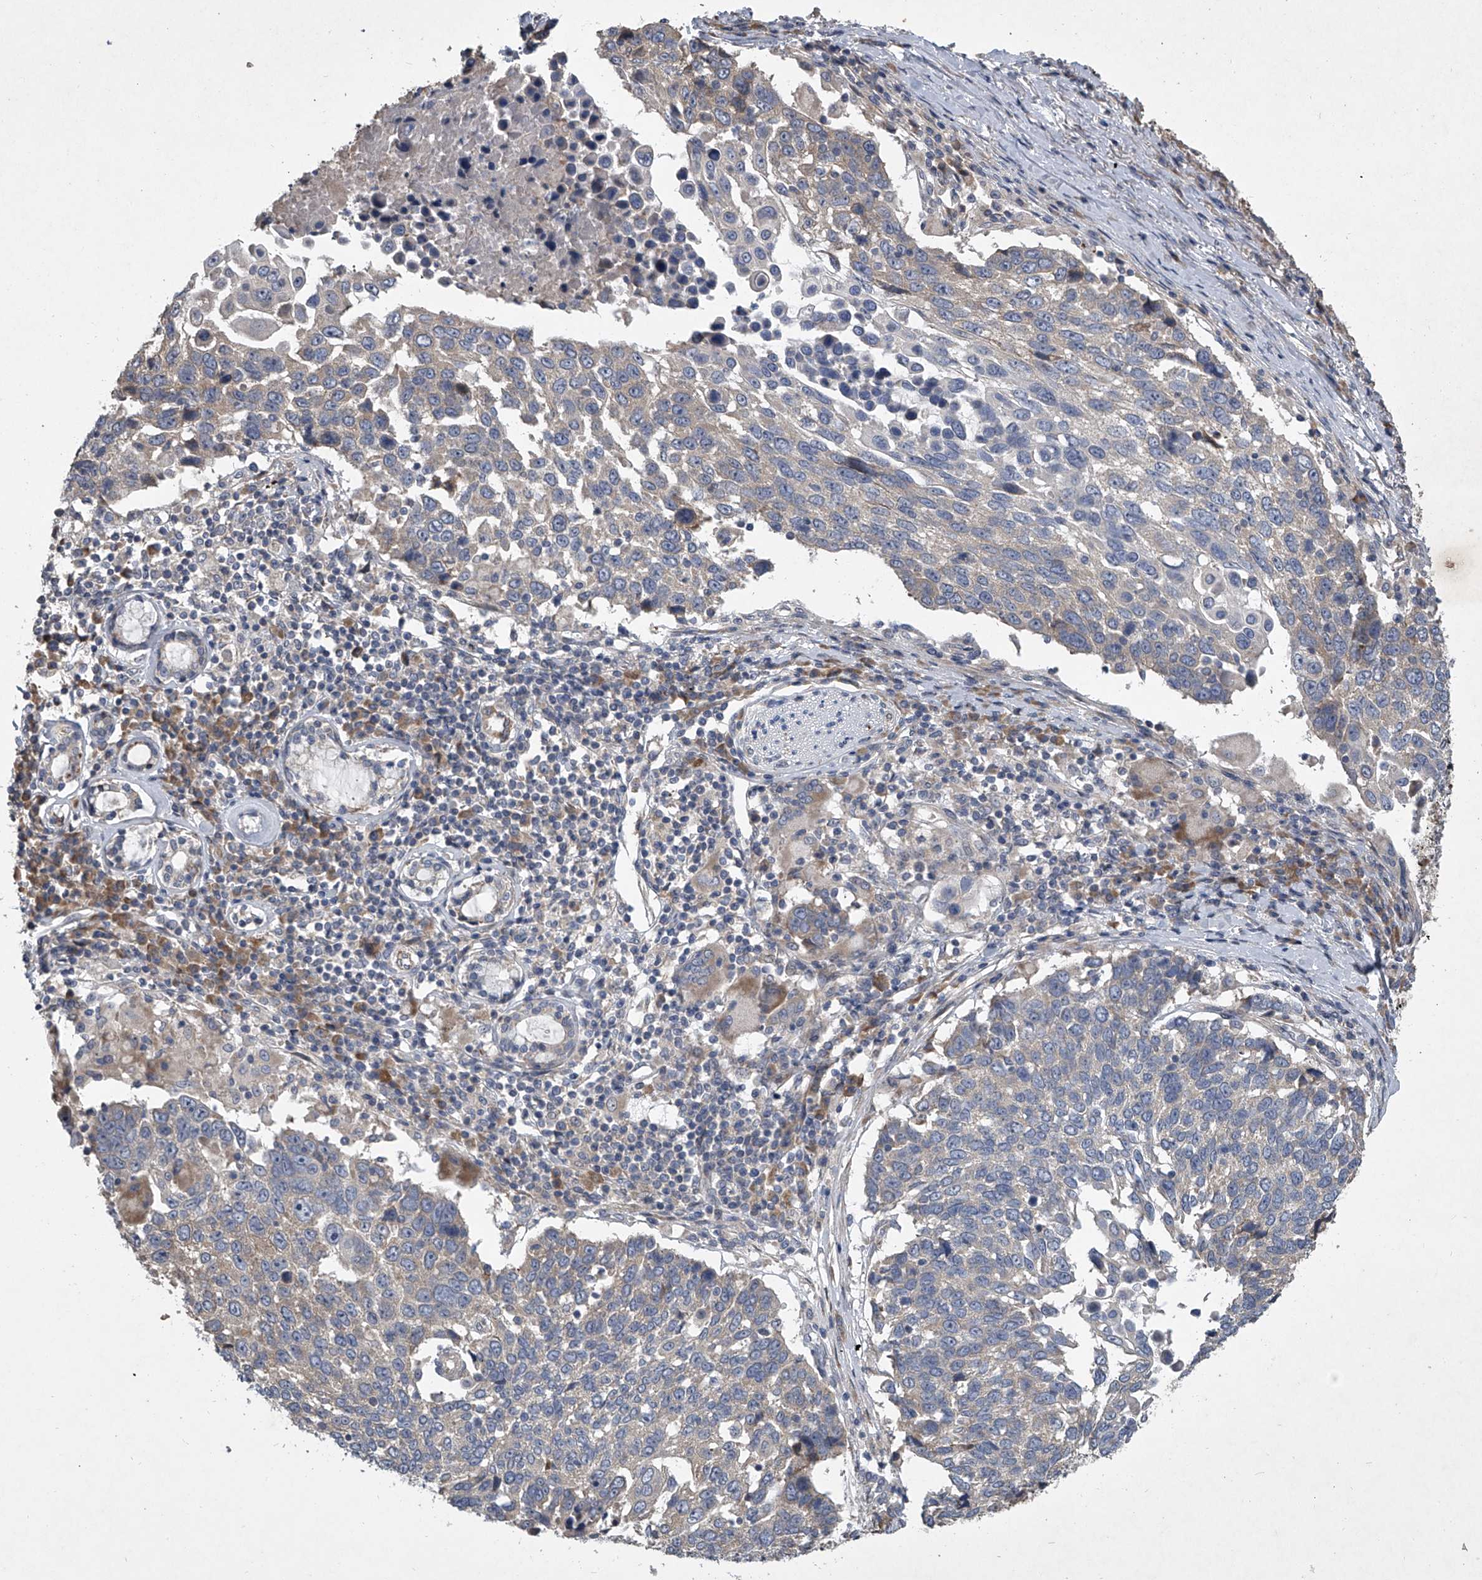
{"staining": {"intensity": "weak", "quantity": "<25%", "location": "cytoplasmic/membranous"}, "tissue": "lung cancer", "cell_type": "Tumor cells", "image_type": "cancer", "snomed": [{"axis": "morphology", "description": "Squamous cell carcinoma, NOS"}, {"axis": "topography", "description": "Lung"}], "caption": "Immunohistochemical staining of human lung cancer reveals no significant expression in tumor cells.", "gene": "DOCK9", "patient": {"sex": "male", "age": 66}}